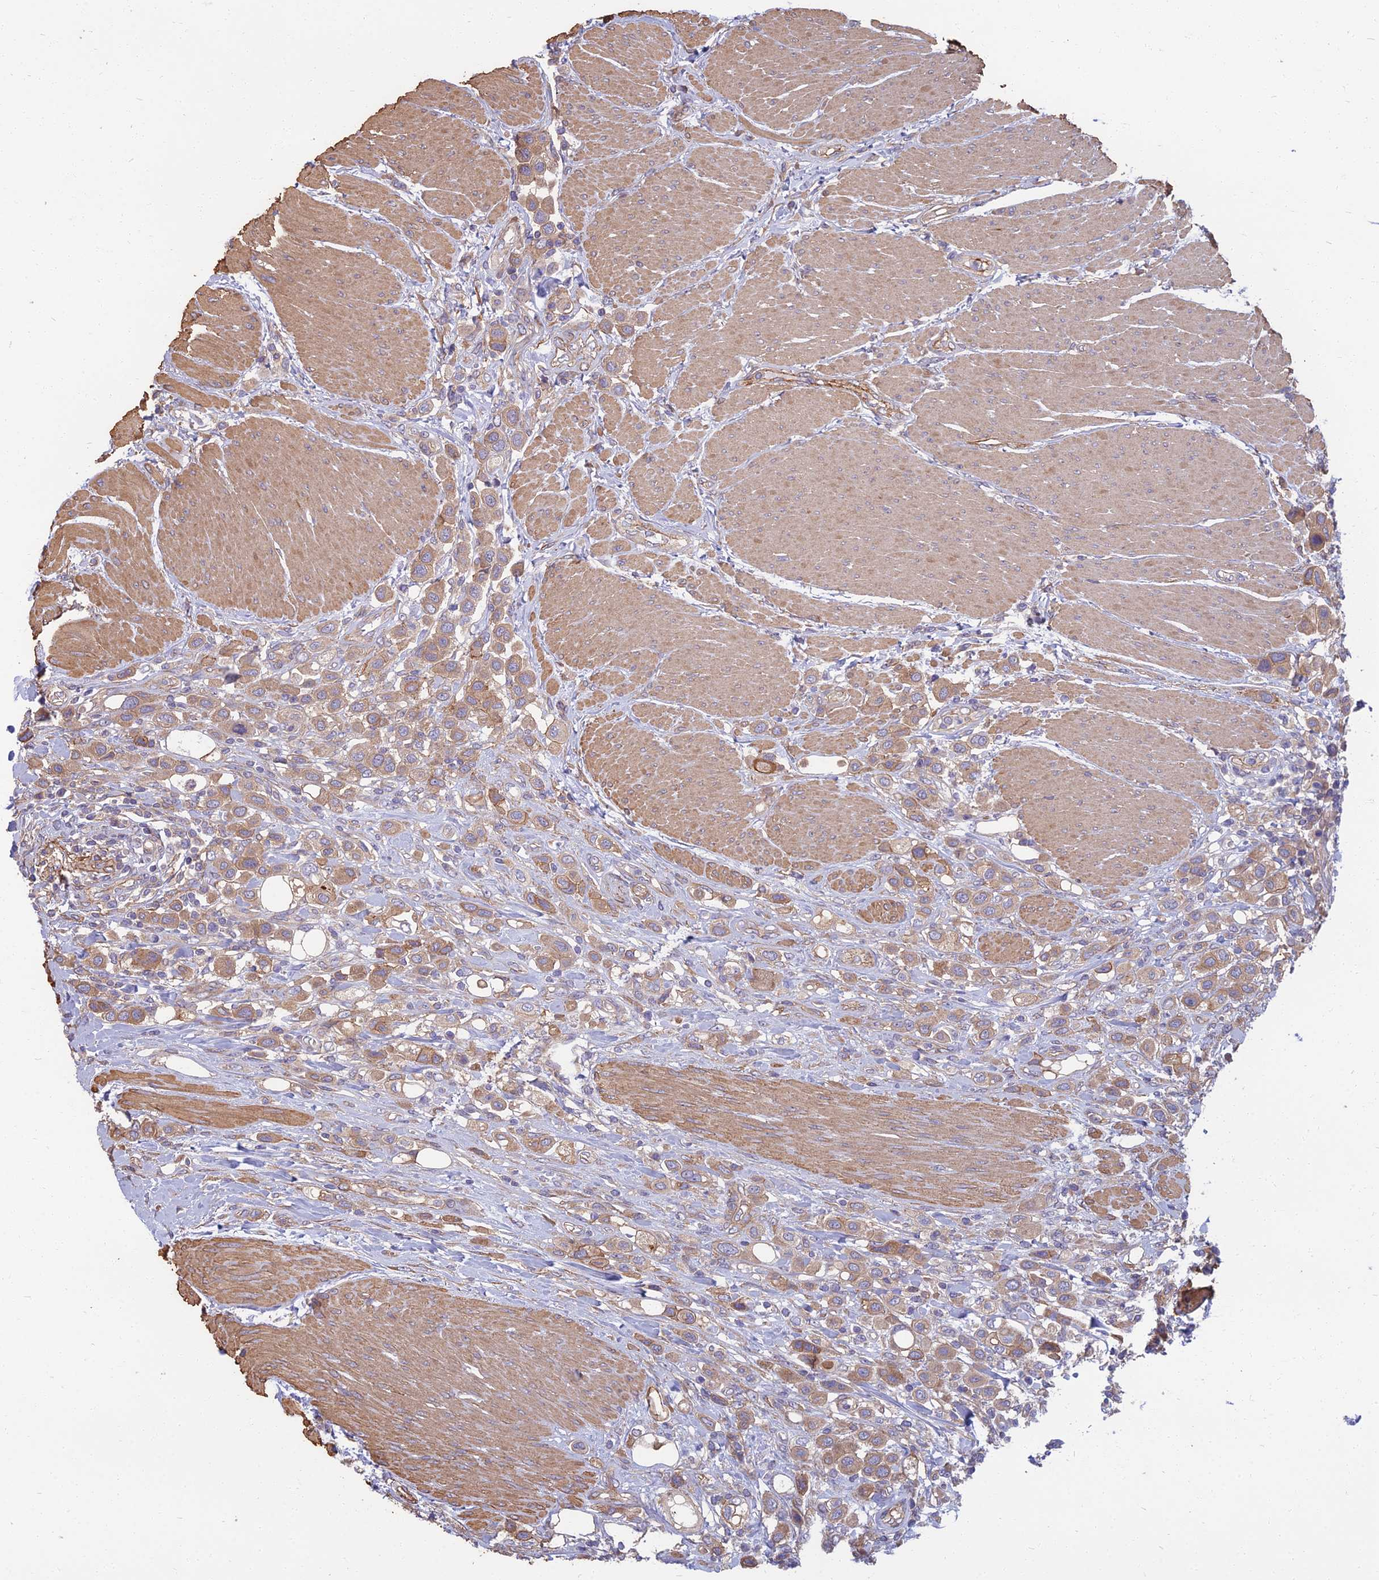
{"staining": {"intensity": "weak", "quantity": ">75%", "location": "cytoplasmic/membranous"}, "tissue": "urothelial cancer", "cell_type": "Tumor cells", "image_type": "cancer", "snomed": [{"axis": "morphology", "description": "Urothelial carcinoma, High grade"}, {"axis": "topography", "description": "Urinary bladder"}], "caption": "Human high-grade urothelial carcinoma stained for a protein (brown) demonstrates weak cytoplasmic/membranous positive positivity in approximately >75% of tumor cells.", "gene": "WDR24", "patient": {"sex": "male", "age": 50}}